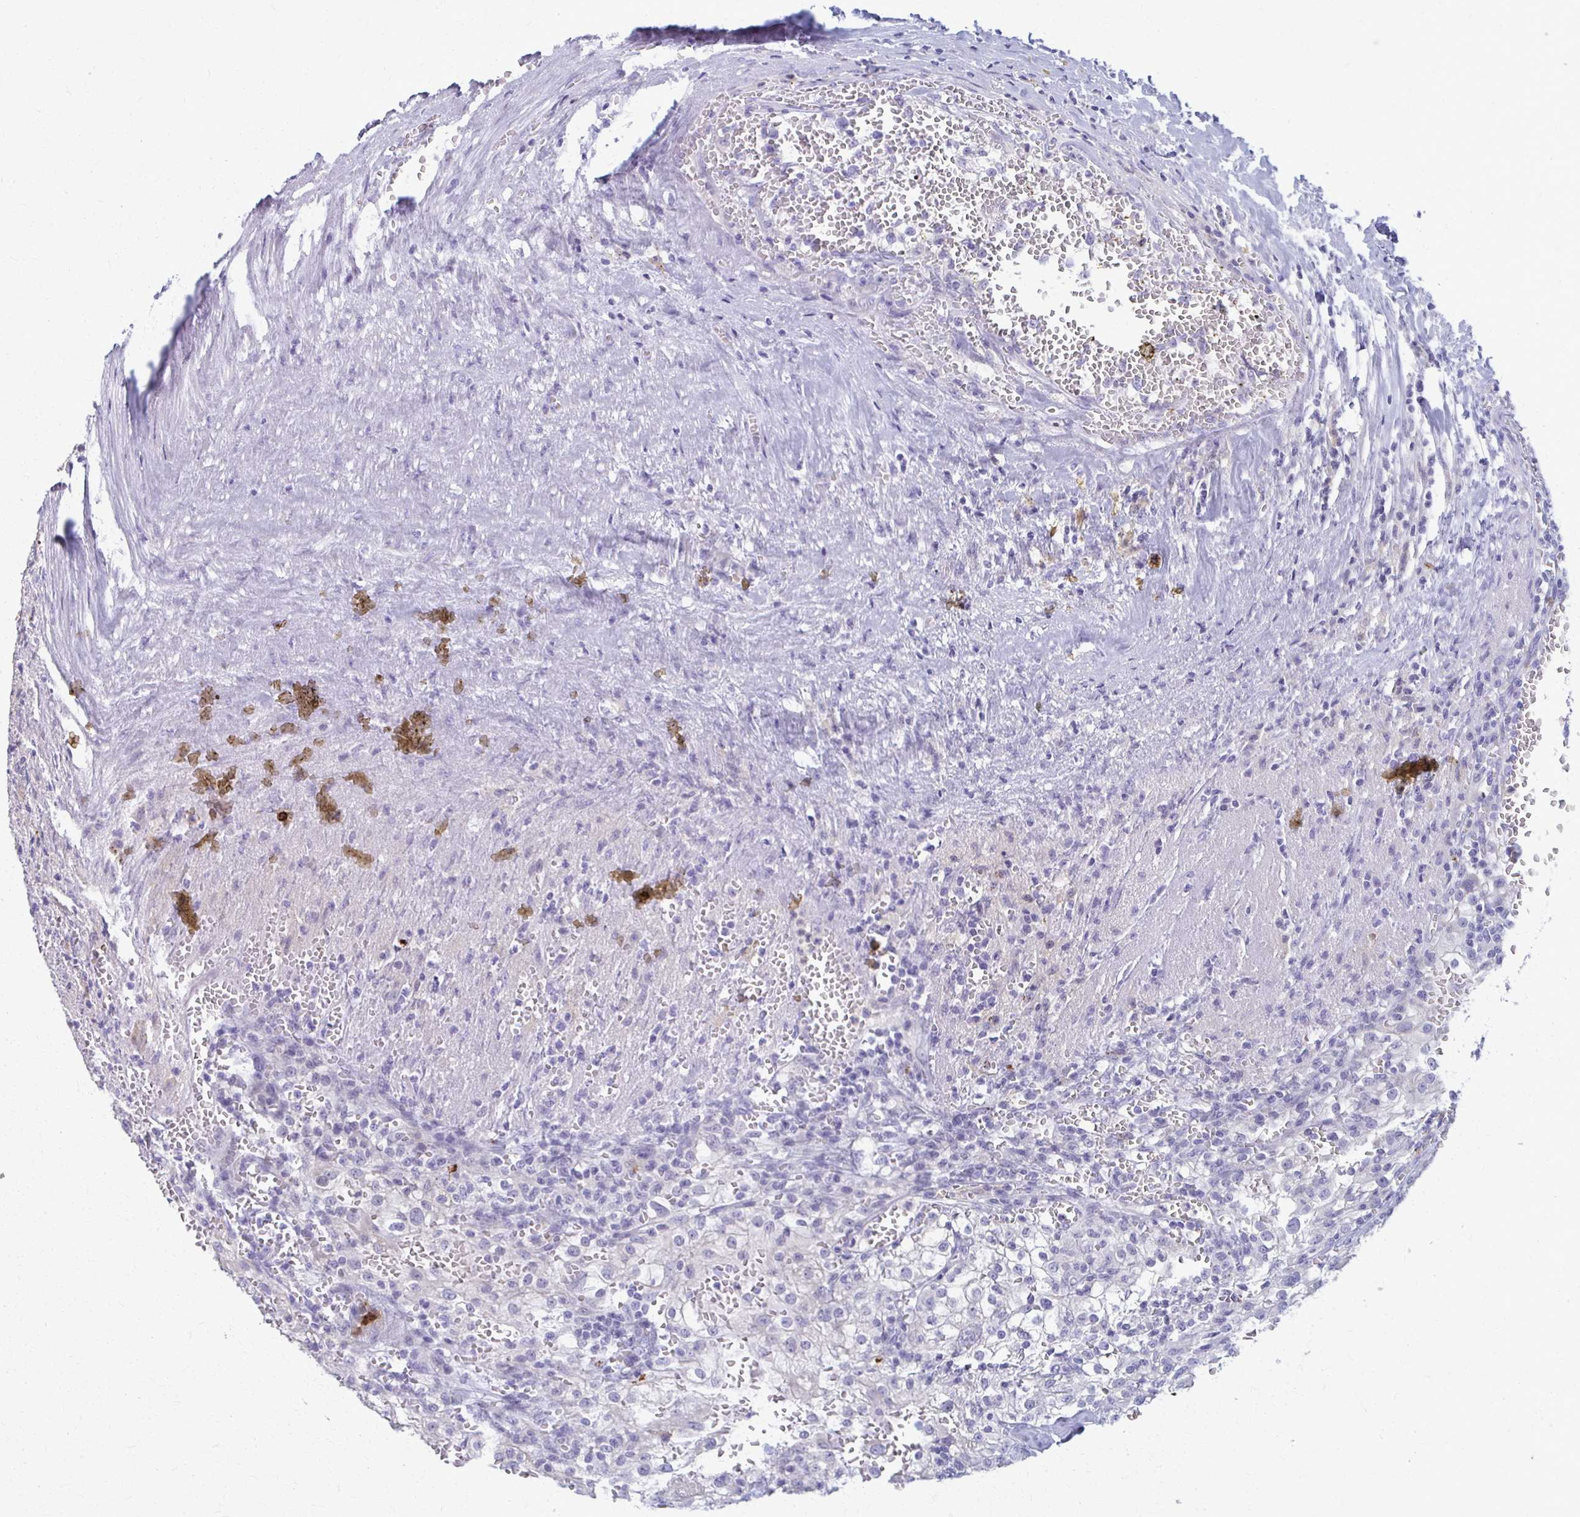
{"staining": {"intensity": "negative", "quantity": "none", "location": "none"}, "tissue": "renal cancer", "cell_type": "Tumor cells", "image_type": "cancer", "snomed": [{"axis": "morphology", "description": "Adenocarcinoma, NOS"}, {"axis": "topography", "description": "Kidney"}], "caption": "This is an immunohistochemistry (IHC) photomicrograph of human renal adenocarcinoma. There is no positivity in tumor cells.", "gene": "OR4M1", "patient": {"sex": "female", "age": 74}}